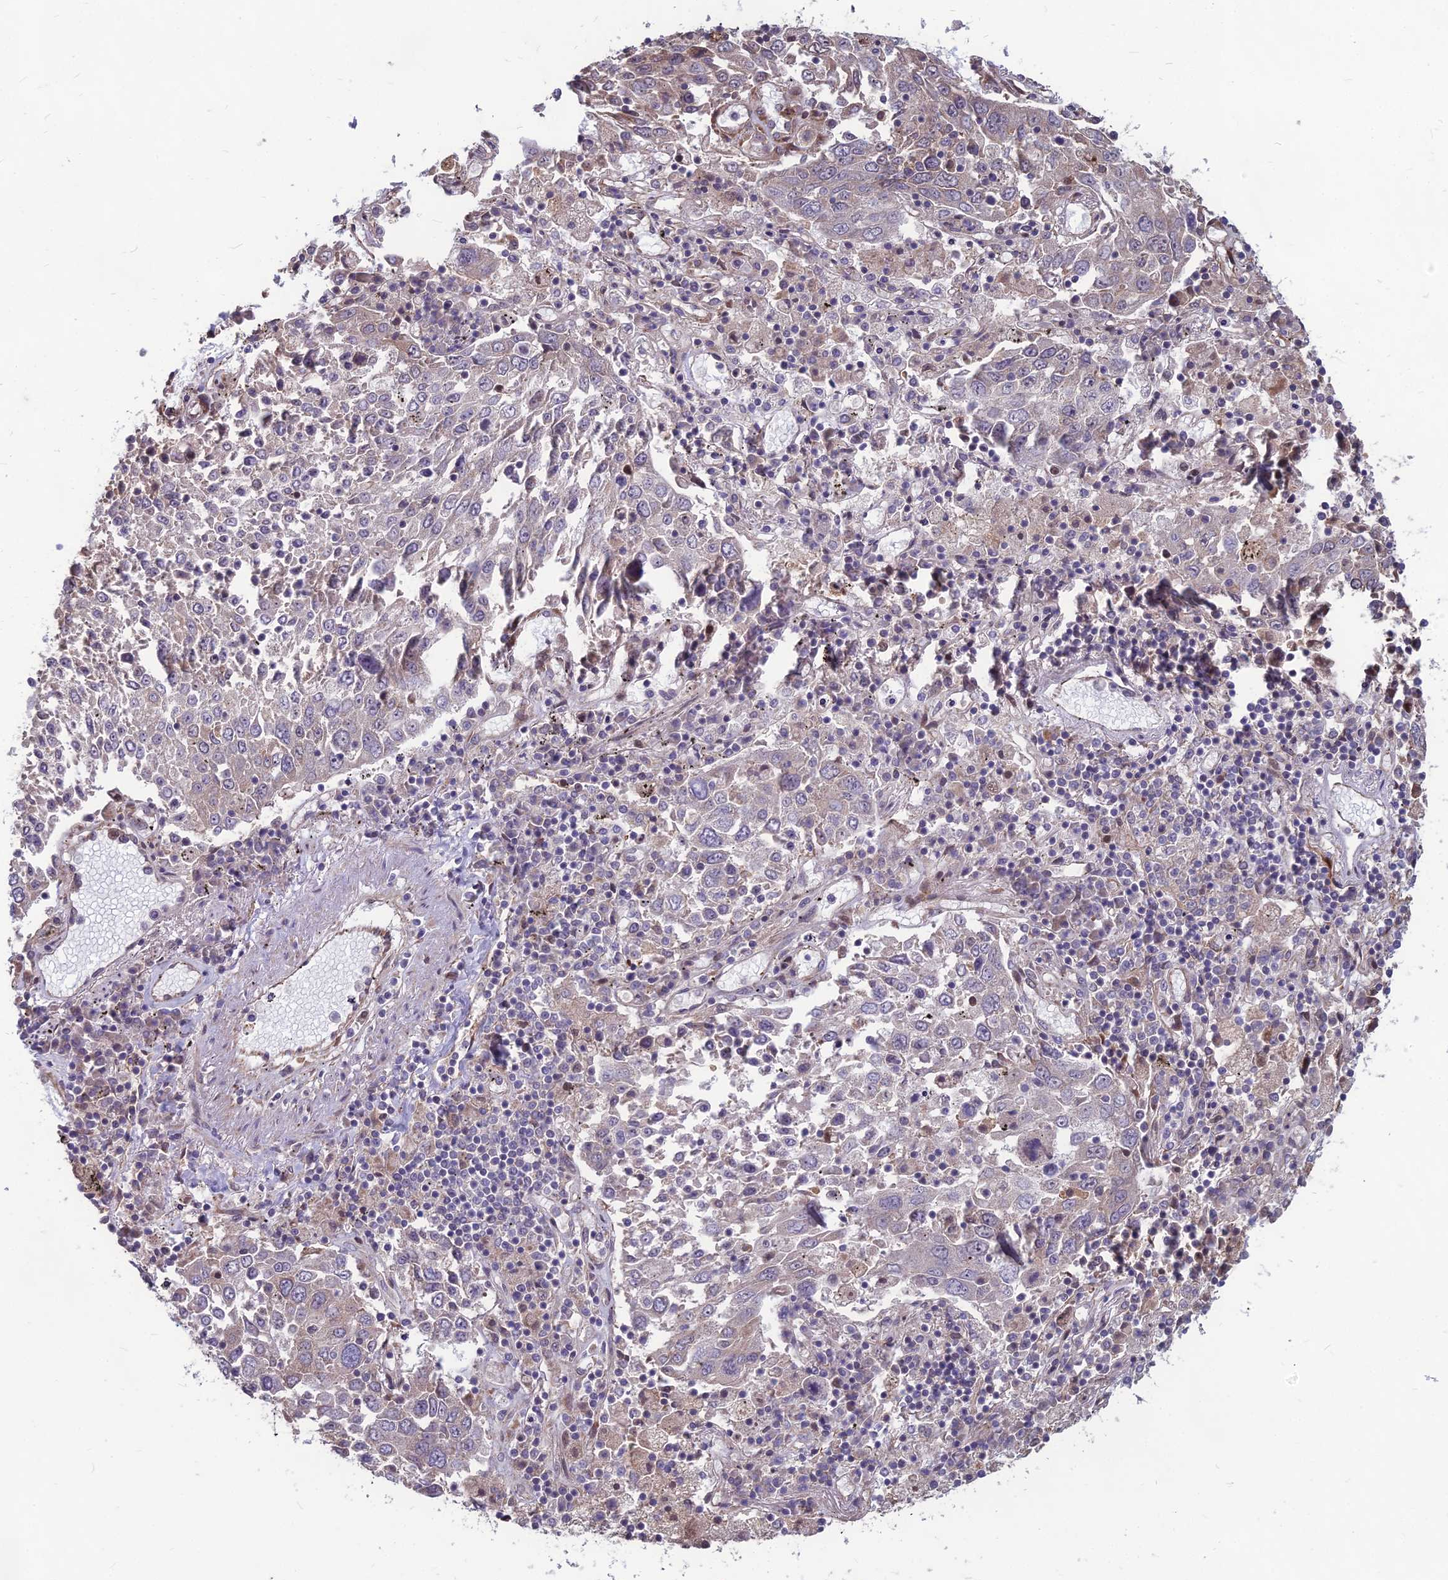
{"staining": {"intensity": "weak", "quantity": "<25%", "location": "cytoplasmic/membranous"}, "tissue": "lung cancer", "cell_type": "Tumor cells", "image_type": "cancer", "snomed": [{"axis": "morphology", "description": "Squamous cell carcinoma, NOS"}, {"axis": "topography", "description": "Lung"}], "caption": "Immunohistochemical staining of human lung cancer (squamous cell carcinoma) displays no significant expression in tumor cells. (DAB immunohistochemistry (IHC), high magnification).", "gene": "LSM6", "patient": {"sex": "male", "age": 65}}